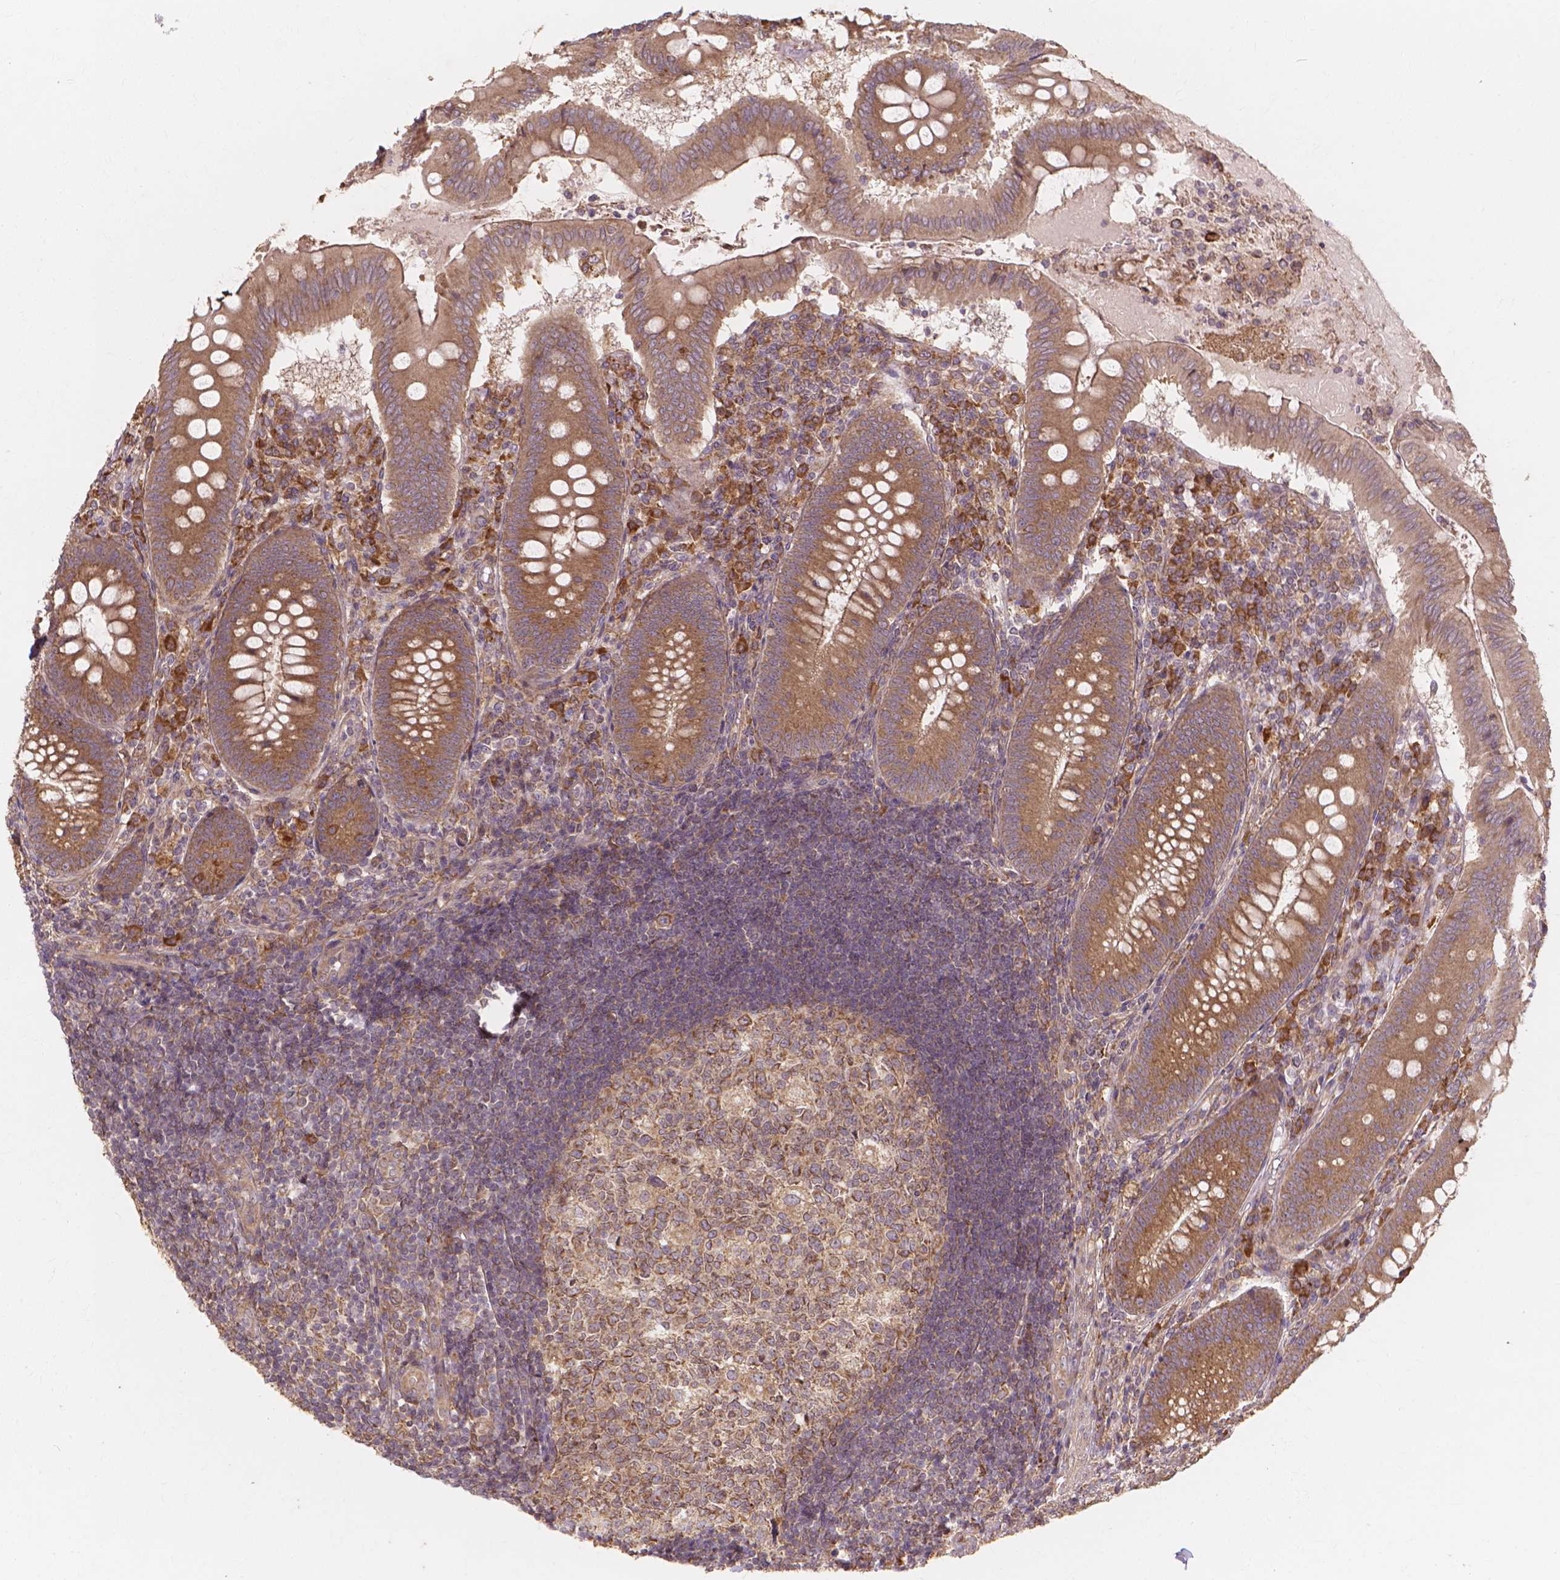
{"staining": {"intensity": "moderate", "quantity": ">75%", "location": "cytoplasmic/membranous"}, "tissue": "appendix", "cell_type": "Glandular cells", "image_type": "normal", "snomed": [{"axis": "morphology", "description": "Normal tissue, NOS"}, {"axis": "morphology", "description": "Inflammation, NOS"}, {"axis": "topography", "description": "Appendix"}], "caption": "A histopathology image showing moderate cytoplasmic/membranous staining in approximately >75% of glandular cells in benign appendix, as visualized by brown immunohistochemical staining.", "gene": "TAB2", "patient": {"sex": "male", "age": 16}}